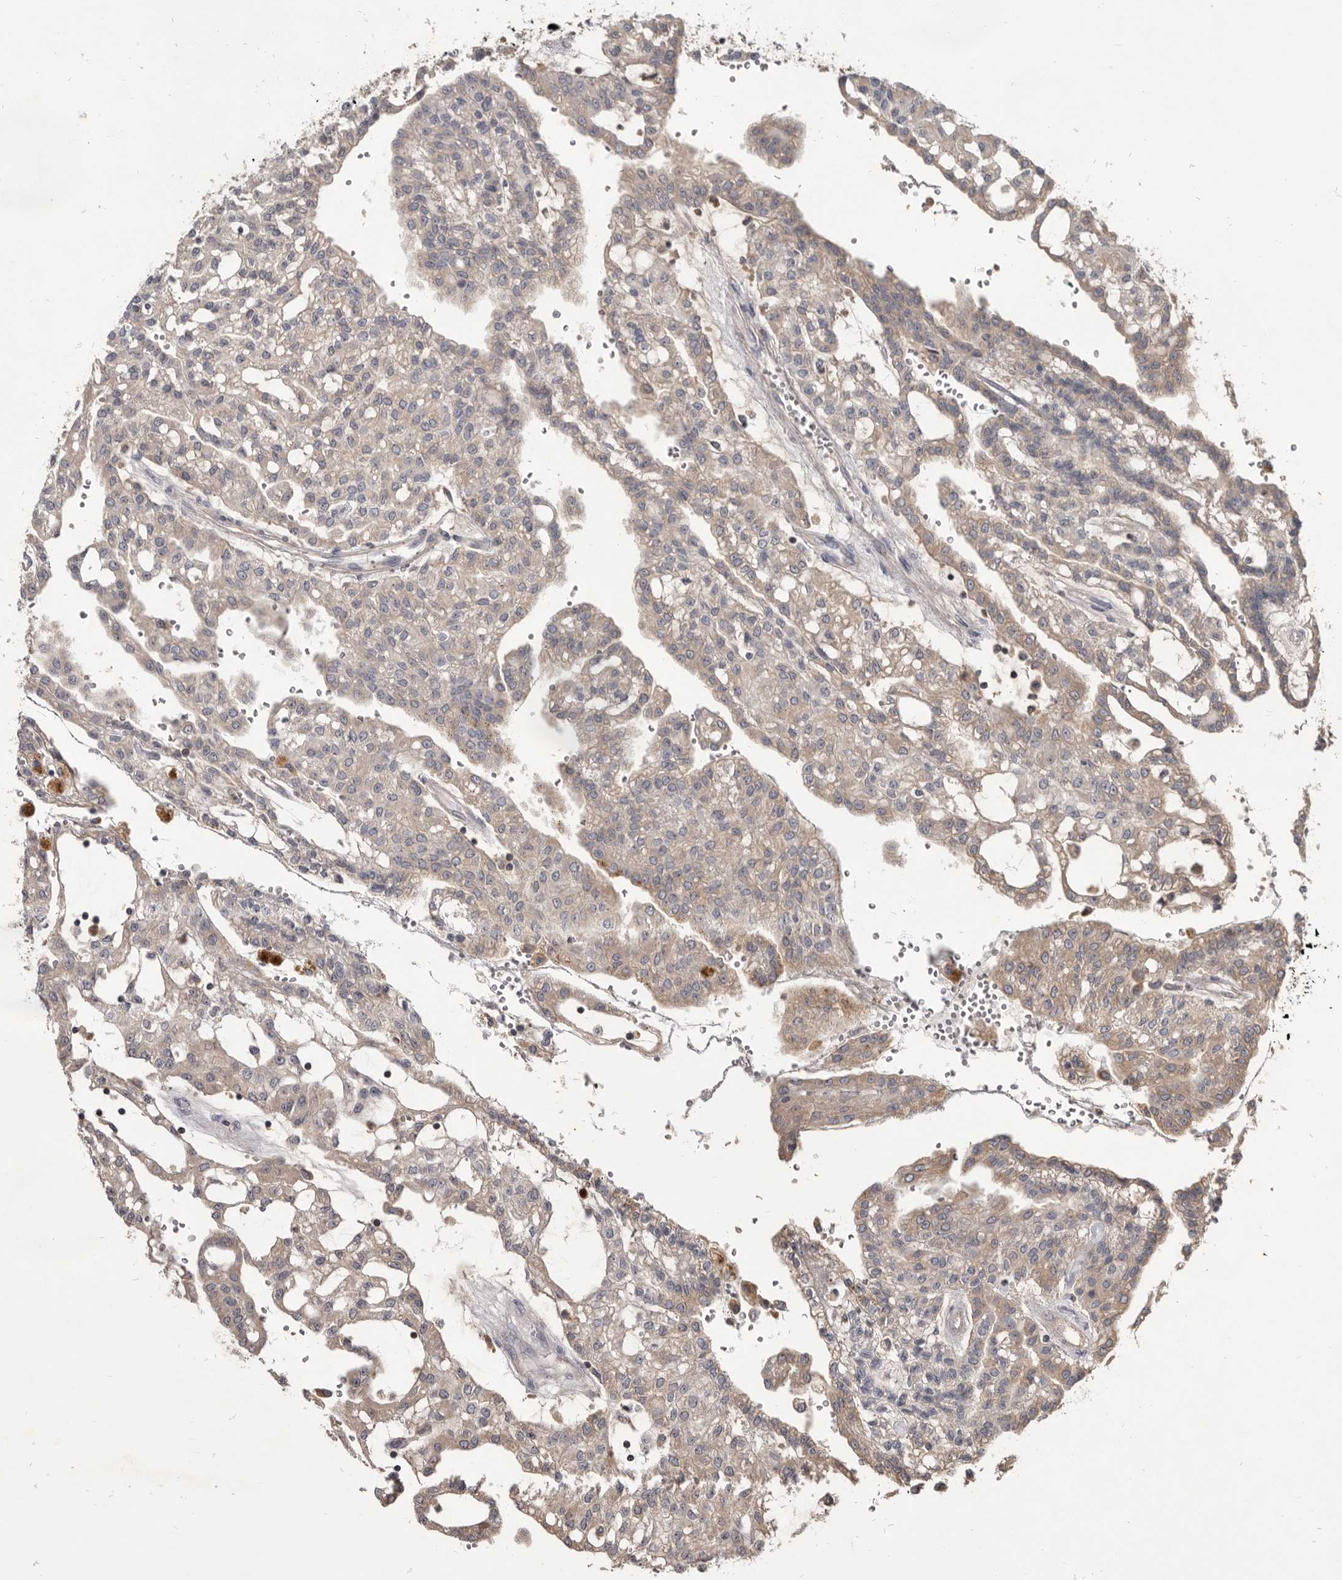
{"staining": {"intensity": "weak", "quantity": "25%-75%", "location": "cytoplasmic/membranous"}, "tissue": "renal cancer", "cell_type": "Tumor cells", "image_type": "cancer", "snomed": [{"axis": "morphology", "description": "Adenocarcinoma, NOS"}, {"axis": "topography", "description": "Kidney"}], "caption": "Renal adenocarcinoma stained for a protein shows weak cytoplasmic/membranous positivity in tumor cells.", "gene": "TTC39A", "patient": {"sex": "male", "age": 63}}